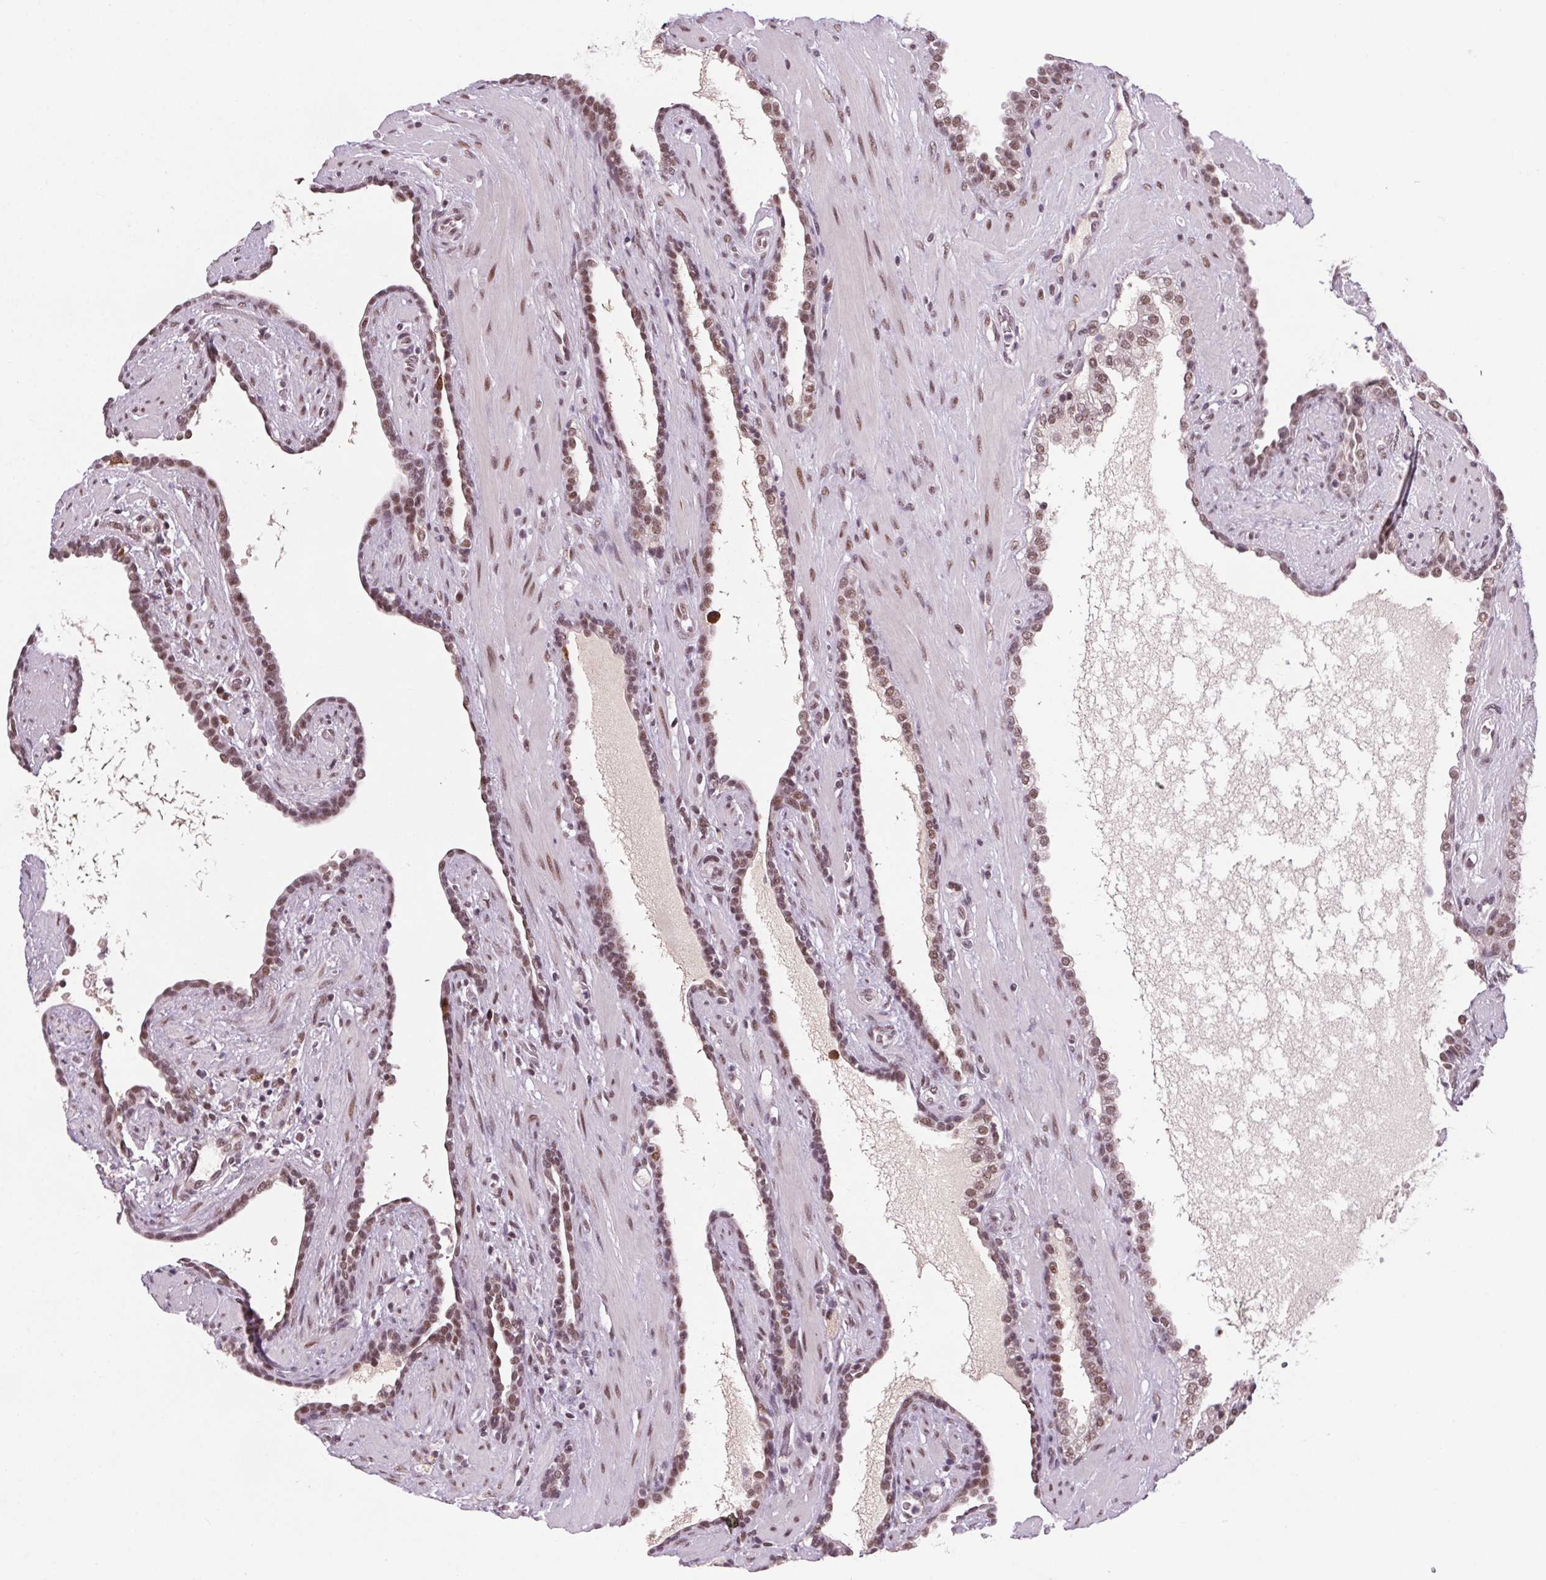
{"staining": {"intensity": "moderate", "quantity": ">75%", "location": "nuclear"}, "tissue": "prostate cancer", "cell_type": "Tumor cells", "image_type": "cancer", "snomed": [{"axis": "morphology", "description": "Adenocarcinoma, High grade"}, {"axis": "topography", "description": "Prostate"}], "caption": "An immunohistochemistry (IHC) photomicrograph of neoplastic tissue is shown. Protein staining in brown highlights moderate nuclear positivity in high-grade adenocarcinoma (prostate) within tumor cells. The staining was performed using DAB, with brown indicating positive protein expression. Nuclei are stained blue with hematoxylin.", "gene": "CD2BP2", "patient": {"sex": "male", "age": 58}}